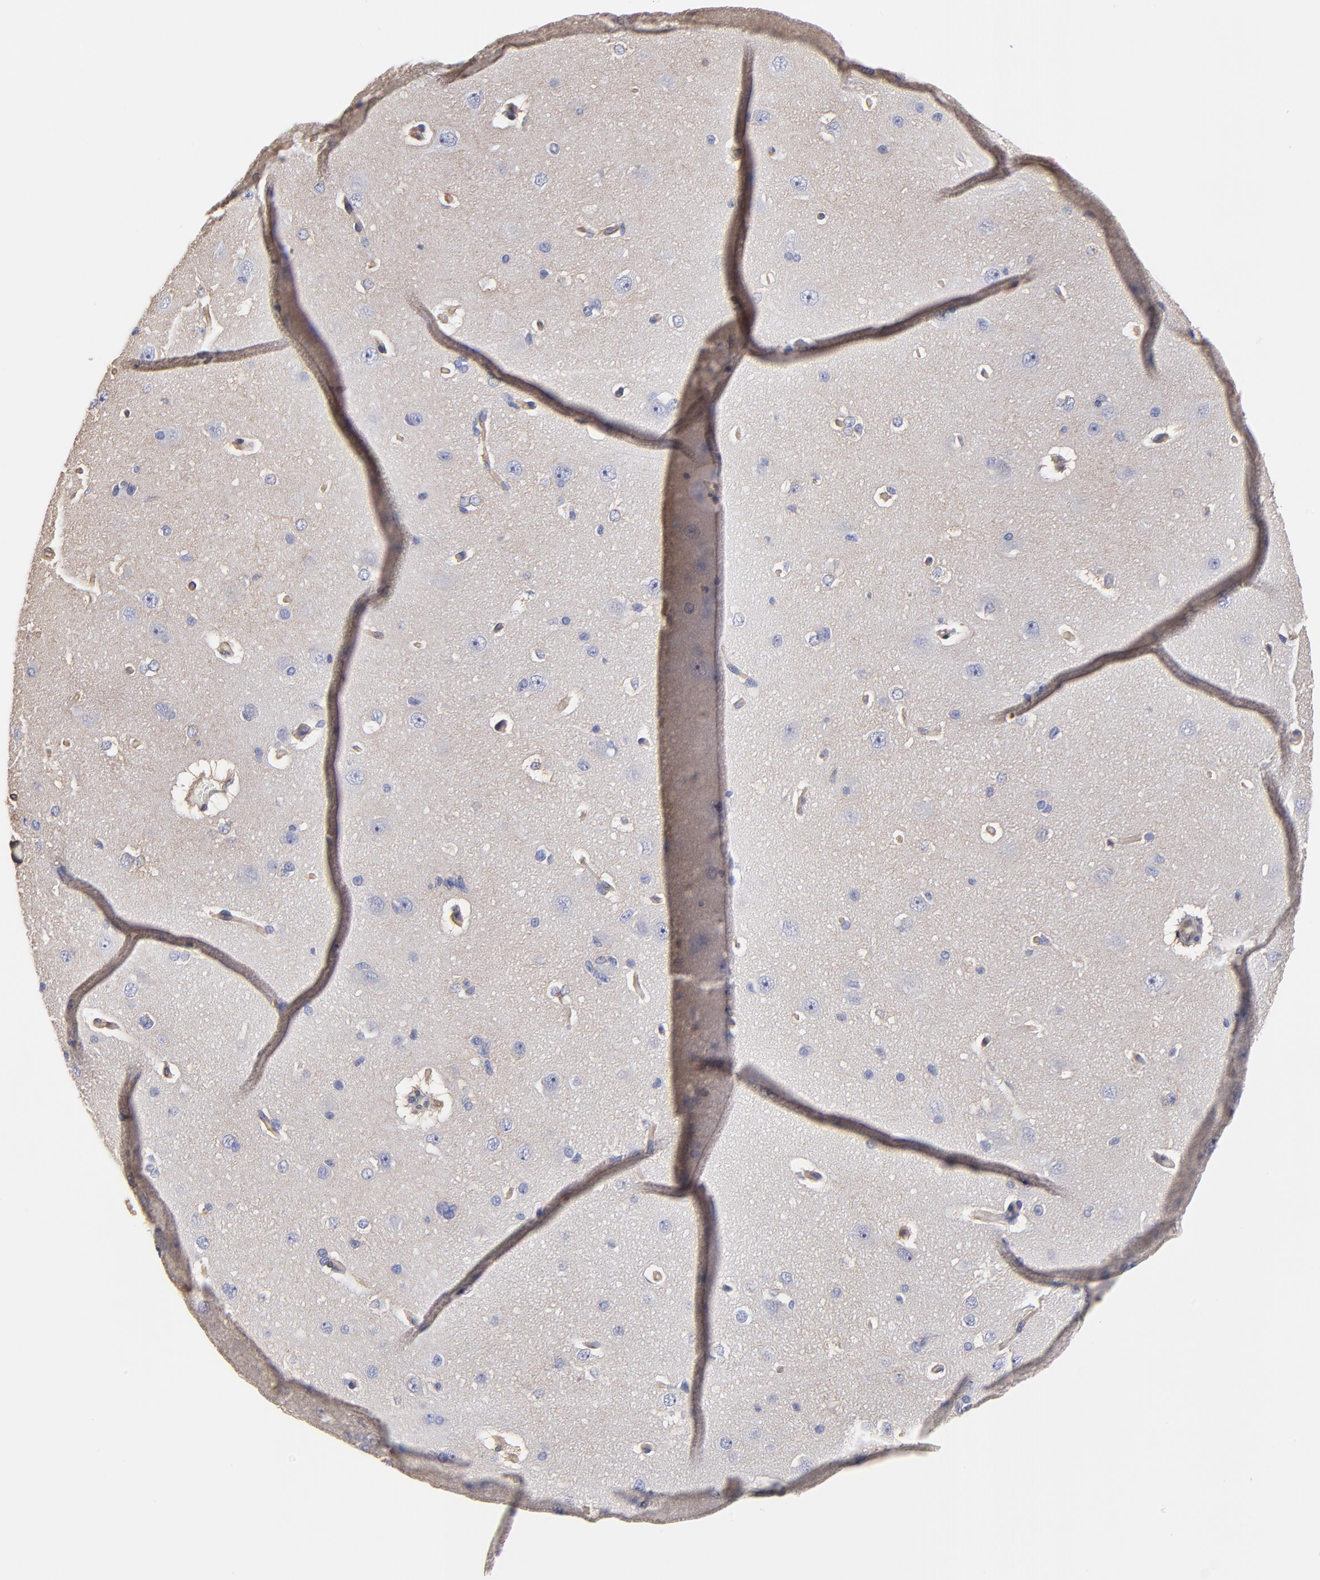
{"staining": {"intensity": "weak", "quantity": ">75%", "location": "cytoplasmic/membranous"}, "tissue": "cerebral cortex", "cell_type": "Endothelial cells", "image_type": "normal", "snomed": [{"axis": "morphology", "description": "Normal tissue, NOS"}, {"axis": "topography", "description": "Cerebral cortex"}], "caption": "An image showing weak cytoplasmic/membranous expression in about >75% of endothelial cells in benign cerebral cortex, as visualized by brown immunohistochemical staining.", "gene": "LRCH2", "patient": {"sex": "female", "age": 45}}